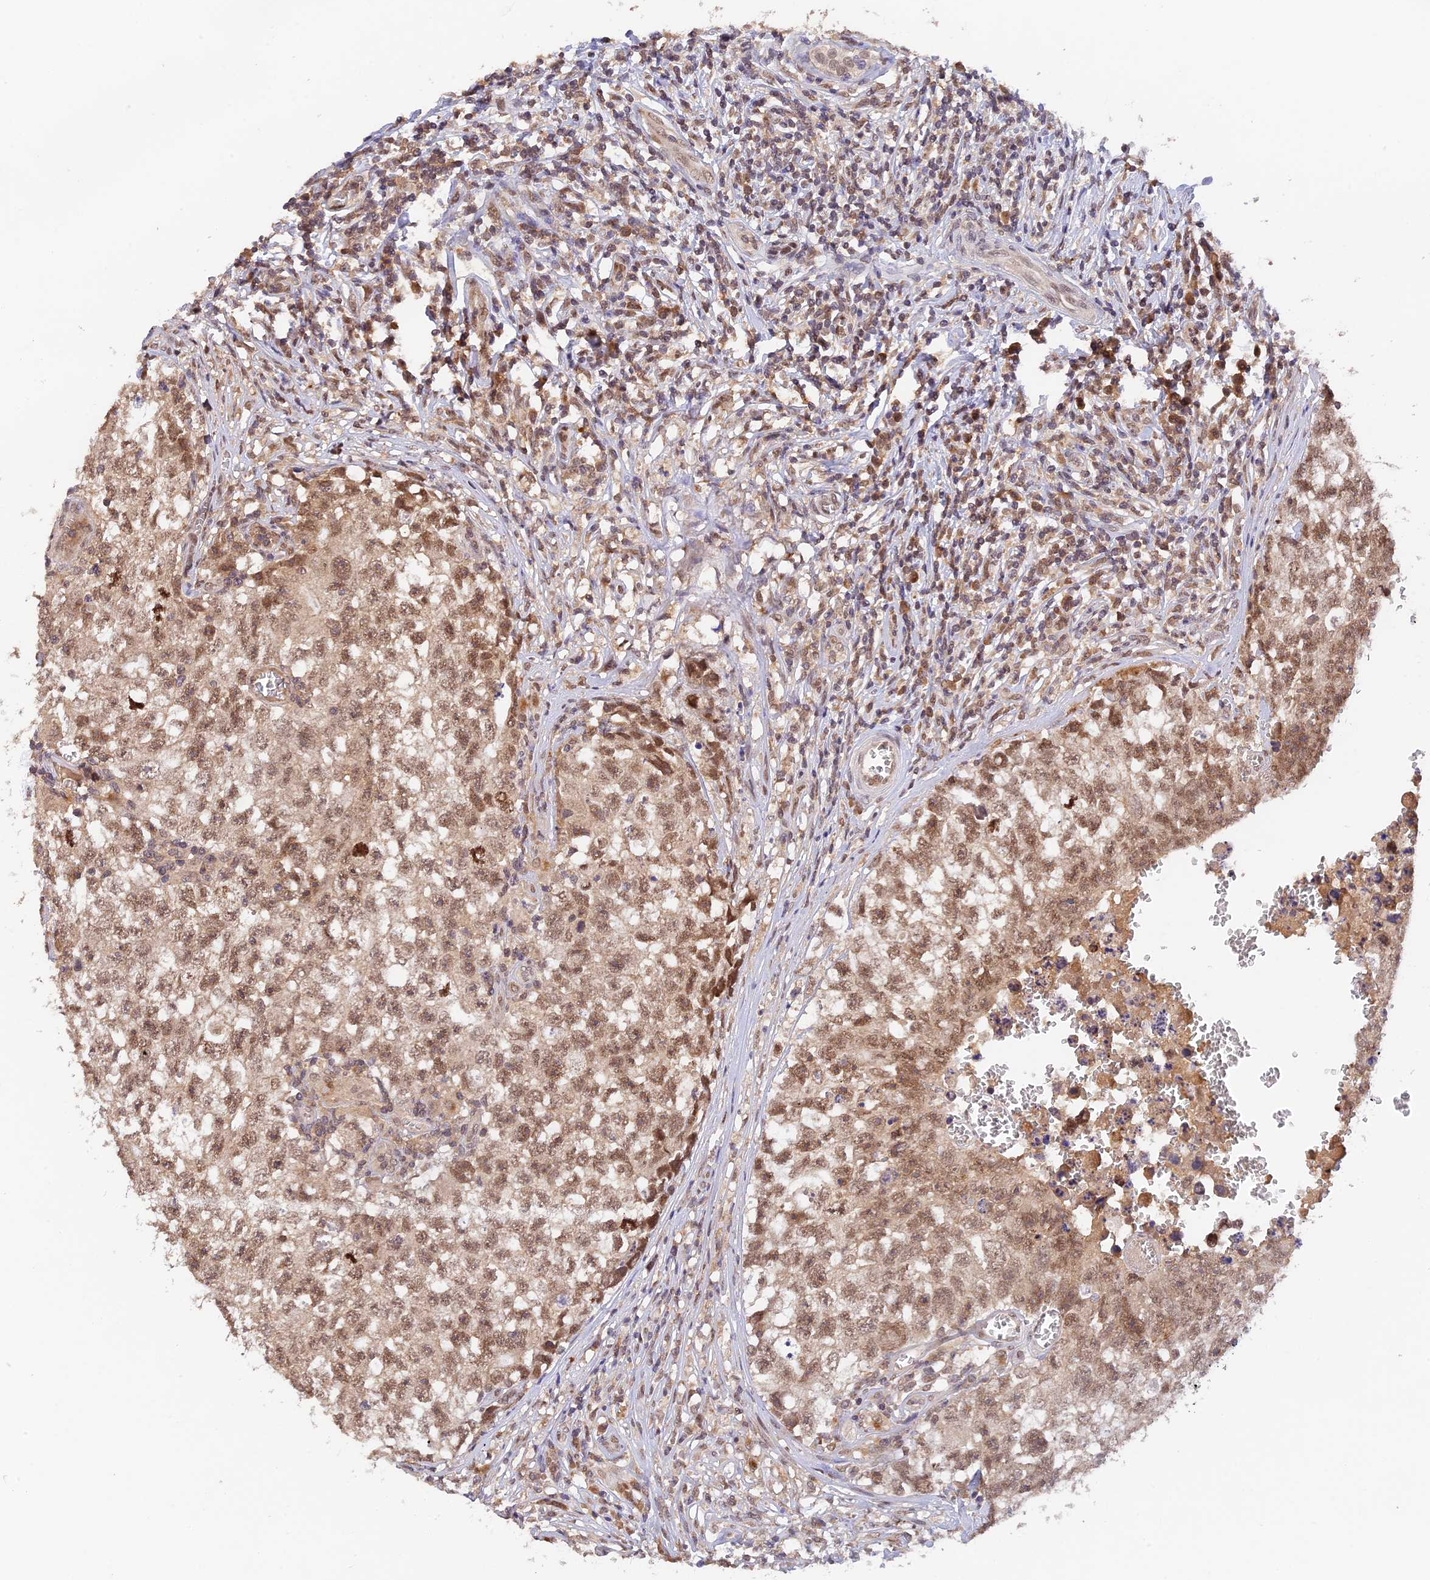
{"staining": {"intensity": "moderate", "quantity": ">75%", "location": "cytoplasmic/membranous,nuclear"}, "tissue": "testis cancer", "cell_type": "Tumor cells", "image_type": "cancer", "snomed": [{"axis": "morphology", "description": "Seminoma, NOS"}, {"axis": "morphology", "description": "Carcinoma, Embryonal, NOS"}, {"axis": "topography", "description": "Testis"}], "caption": "Seminoma (testis) stained with immunohistochemistry (IHC) displays moderate cytoplasmic/membranous and nuclear staining in approximately >75% of tumor cells.", "gene": "ZNF436", "patient": {"sex": "male", "age": 29}}